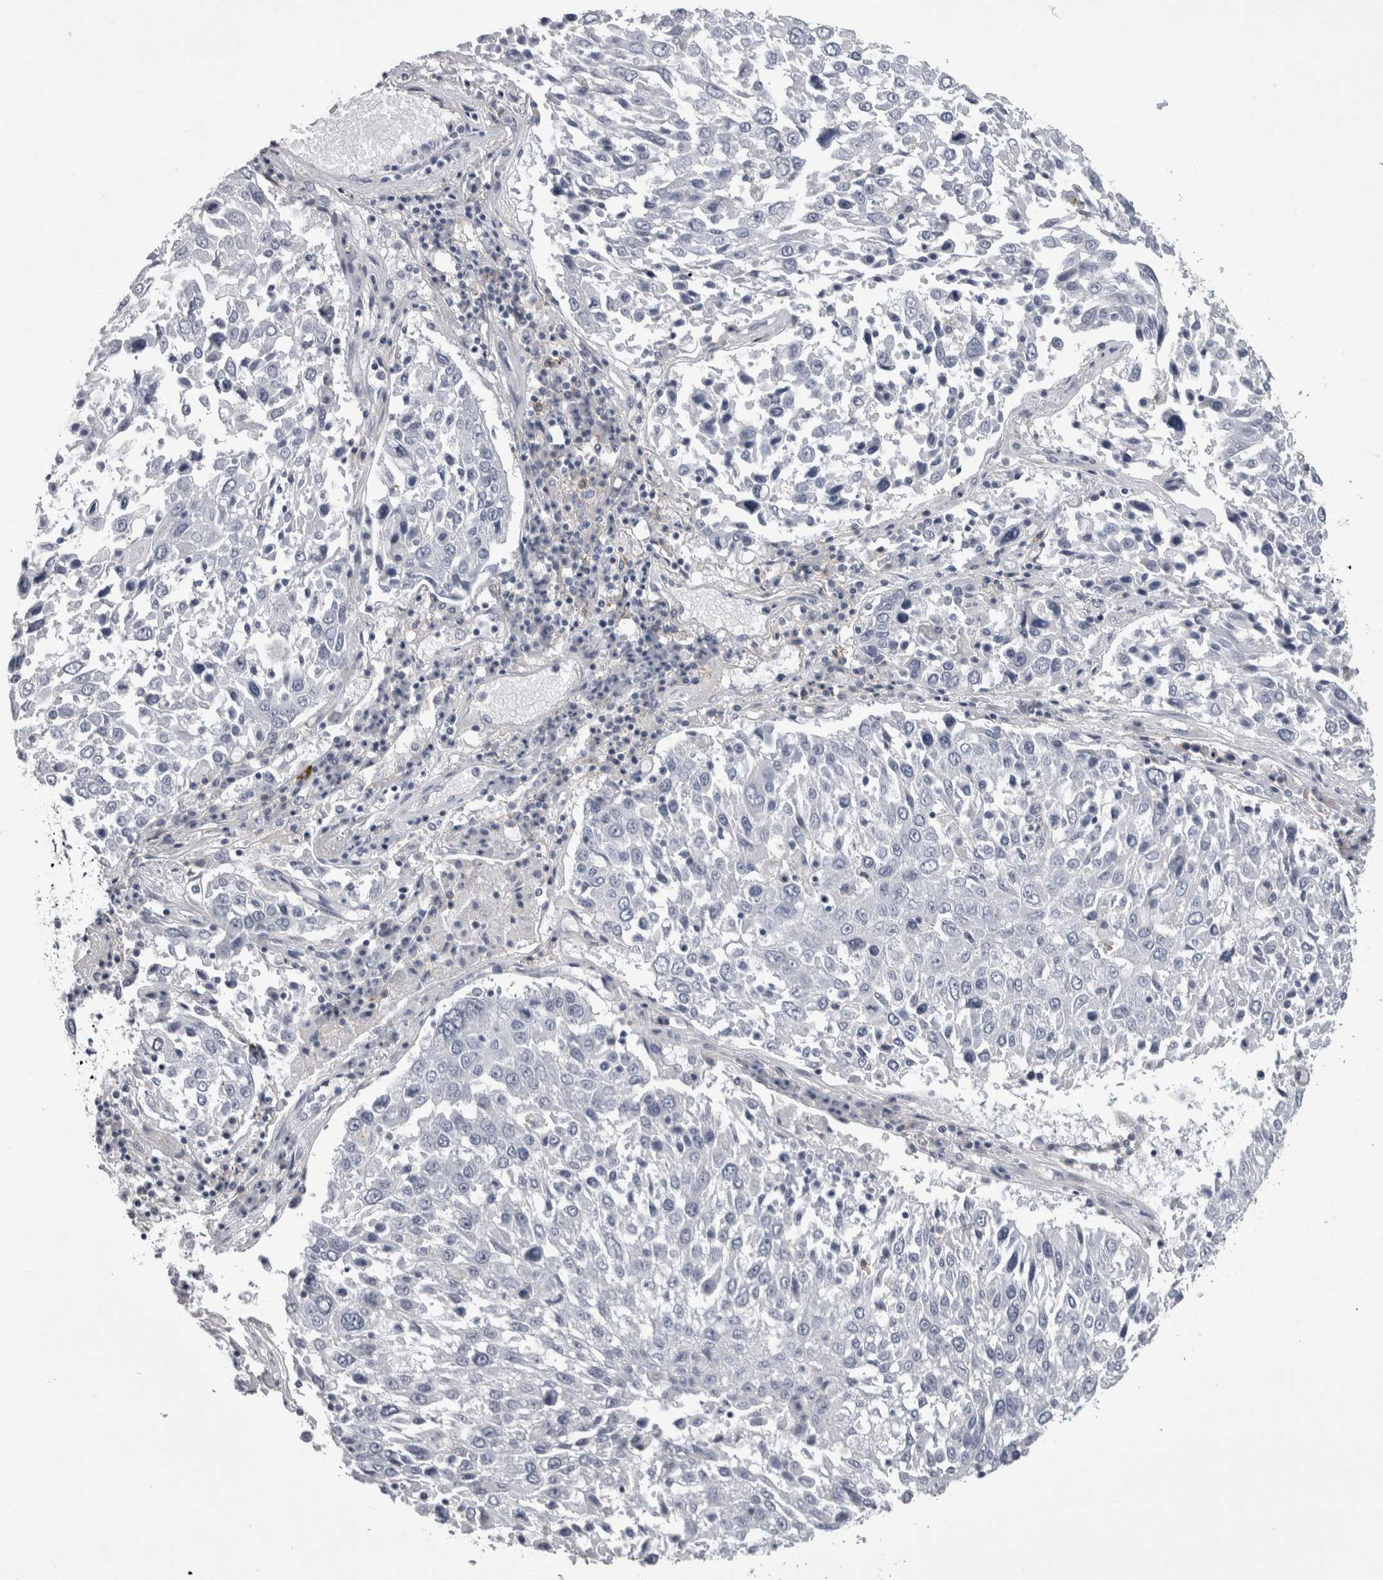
{"staining": {"intensity": "negative", "quantity": "none", "location": "none"}, "tissue": "lung cancer", "cell_type": "Tumor cells", "image_type": "cancer", "snomed": [{"axis": "morphology", "description": "Squamous cell carcinoma, NOS"}, {"axis": "topography", "description": "Lung"}], "caption": "Immunohistochemical staining of human lung squamous cell carcinoma displays no significant positivity in tumor cells.", "gene": "AFMID", "patient": {"sex": "male", "age": 65}}